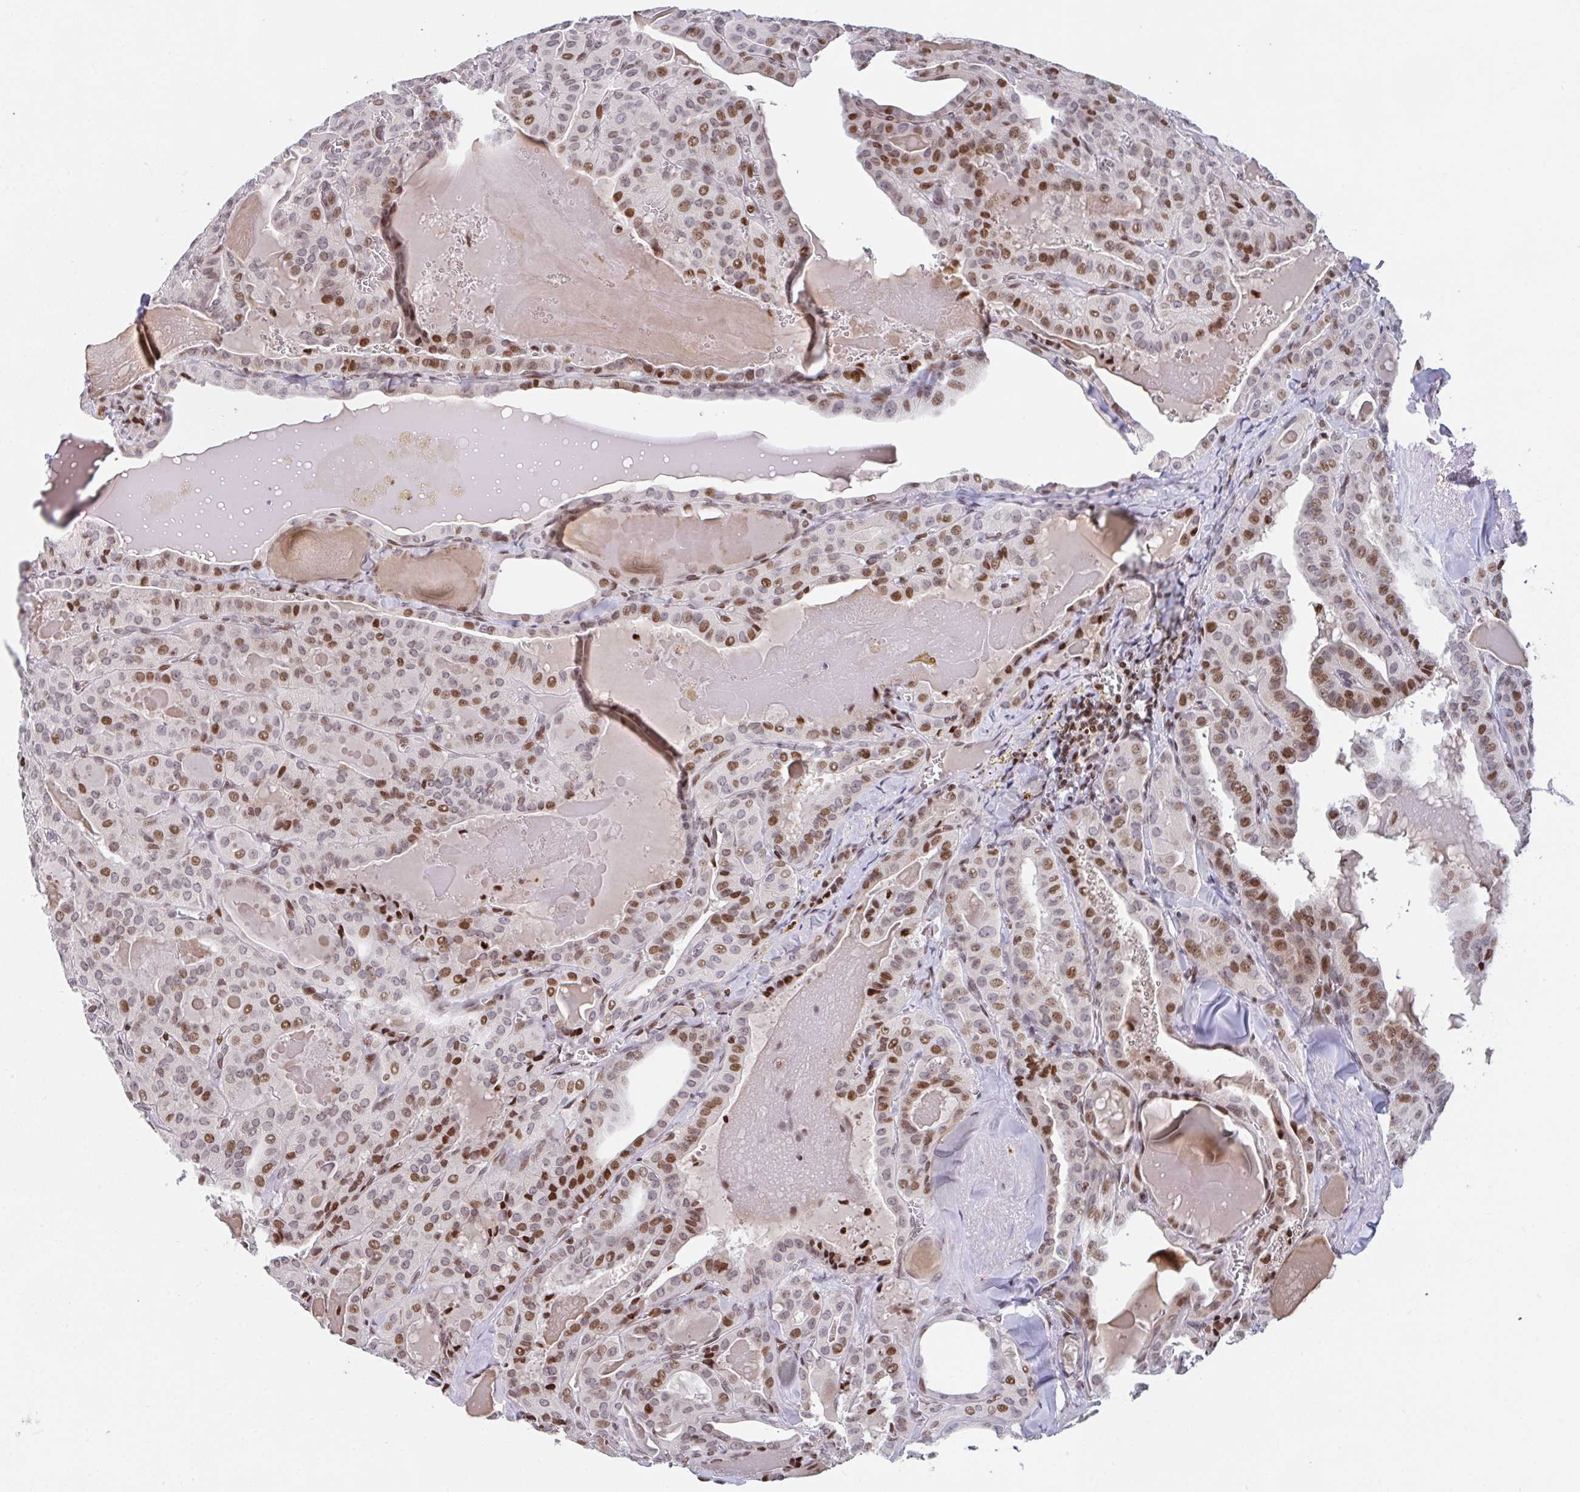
{"staining": {"intensity": "moderate", "quantity": ">75%", "location": "nuclear"}, "tissue": "thyroid cancer", "cell_type": "Tumor cells", "image_type": "cancer", "snomed": [{"axis": "morphology", "description": "Papillary adenocarcinoma, NOS"}, {"axis": "topography", "description": "Thyroid gland"}], "caption": "A micrograph showing moderate nuclear positivity in approximately >75% of tumor cells in thyroid cancer, as visualized by brown immunohistochemical staining.", "gene": "PCDHB8", "patient": {"sex": "male", "age": 52}}